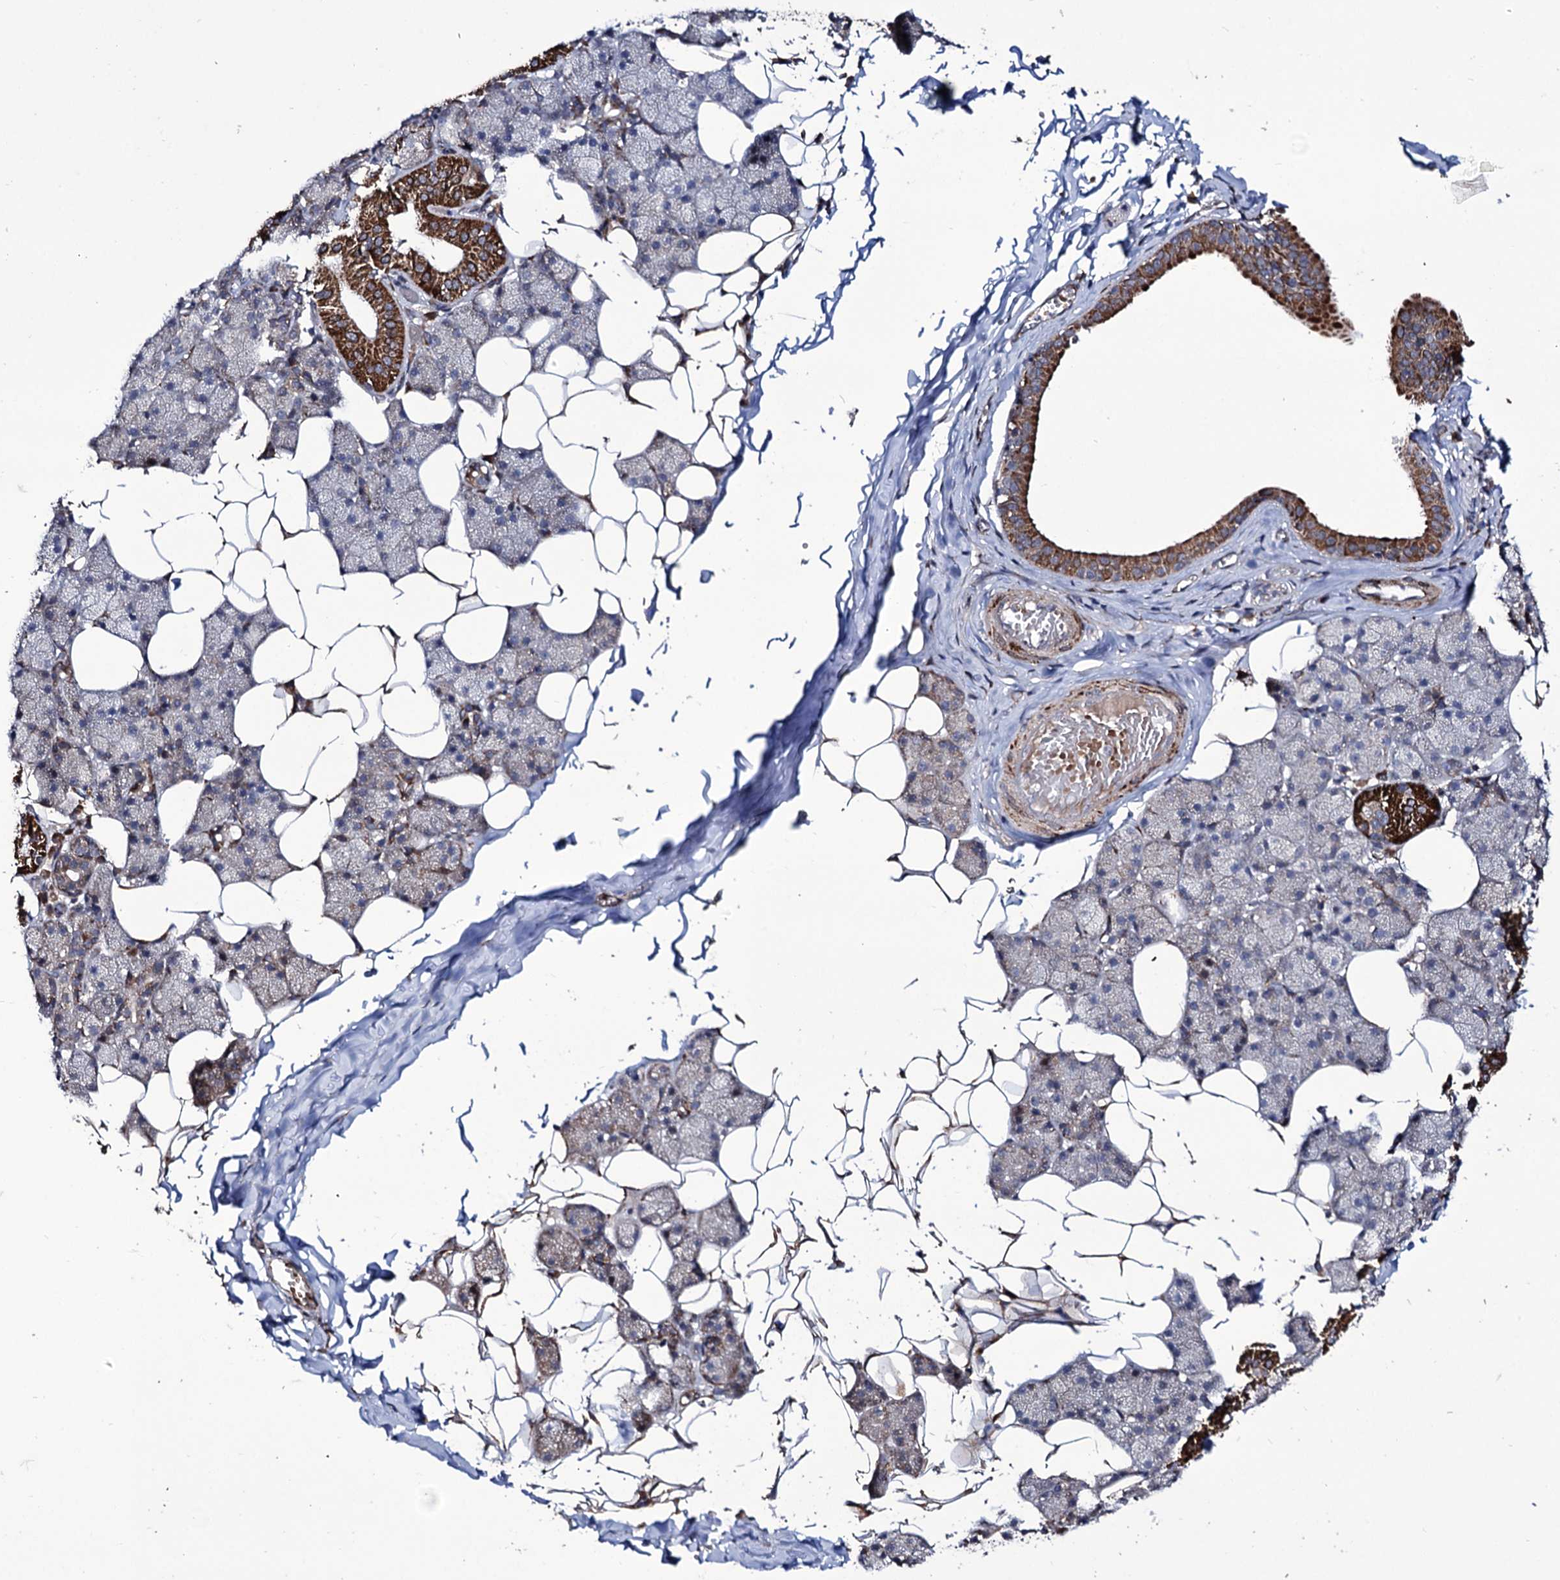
{"staining": {"intensity": "strong", "quantity": "<25%", "location": "cytoplasmic/membranous"}, "tissue": "salivary gland", "cell_type": "Glandular cells", "image_type": "normal", "snomed": [{"axis": "morphology", "description": "Normal tissue, NOS"}, {"axis": "topography", "description": "Salivary gland"}], "caption": "An image of human salivary gland stained for a protein displays strong cytoplasmic/membranous brown staining in glandular cells. (IHC, brightfield microscopy, high magnification).", "gene": "TUBGCP5", "patient": {"sex": "female", "age": 33}}